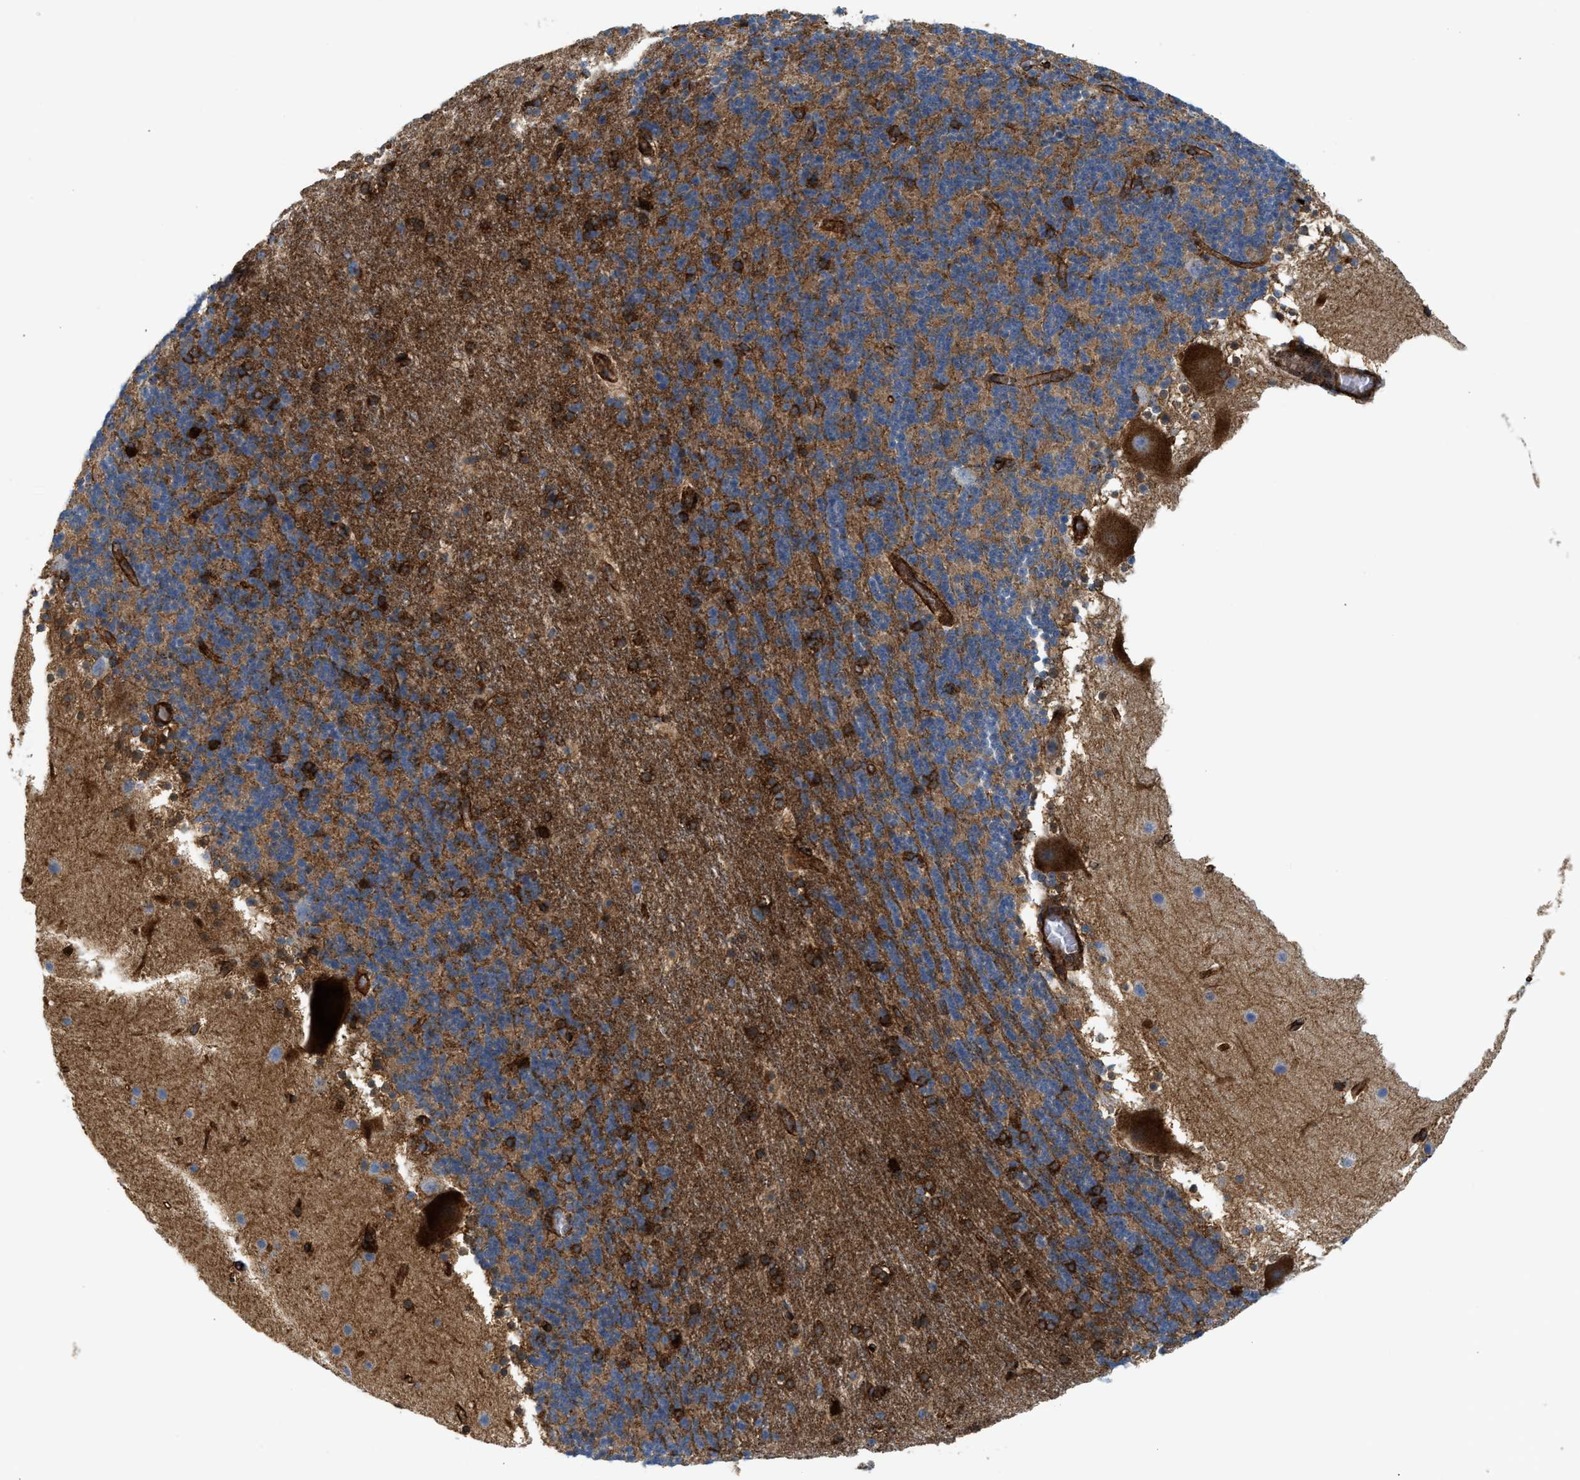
{"staining": {"intensity": "moderate", "quantity": "25%-75%", "location": "cytoplasmic/membranous"}, "tissue": "cerebellum", "cell_type": "Cells in granular layer", "image_type": "normal", "snomed": [{"axis": "morphology", "description": "Normal tissue, NOS"}, {"axis": "topography", "description": "Cerebellum"}], "caption": "Cells in granular layer reveal medium levels of moderate cytoplasmic/membranous staining in approximately 25%-75% of cells in unremarkable cerebellum.", "gene": "HIP1", "patient": {"sex": "male", "age": 45}}